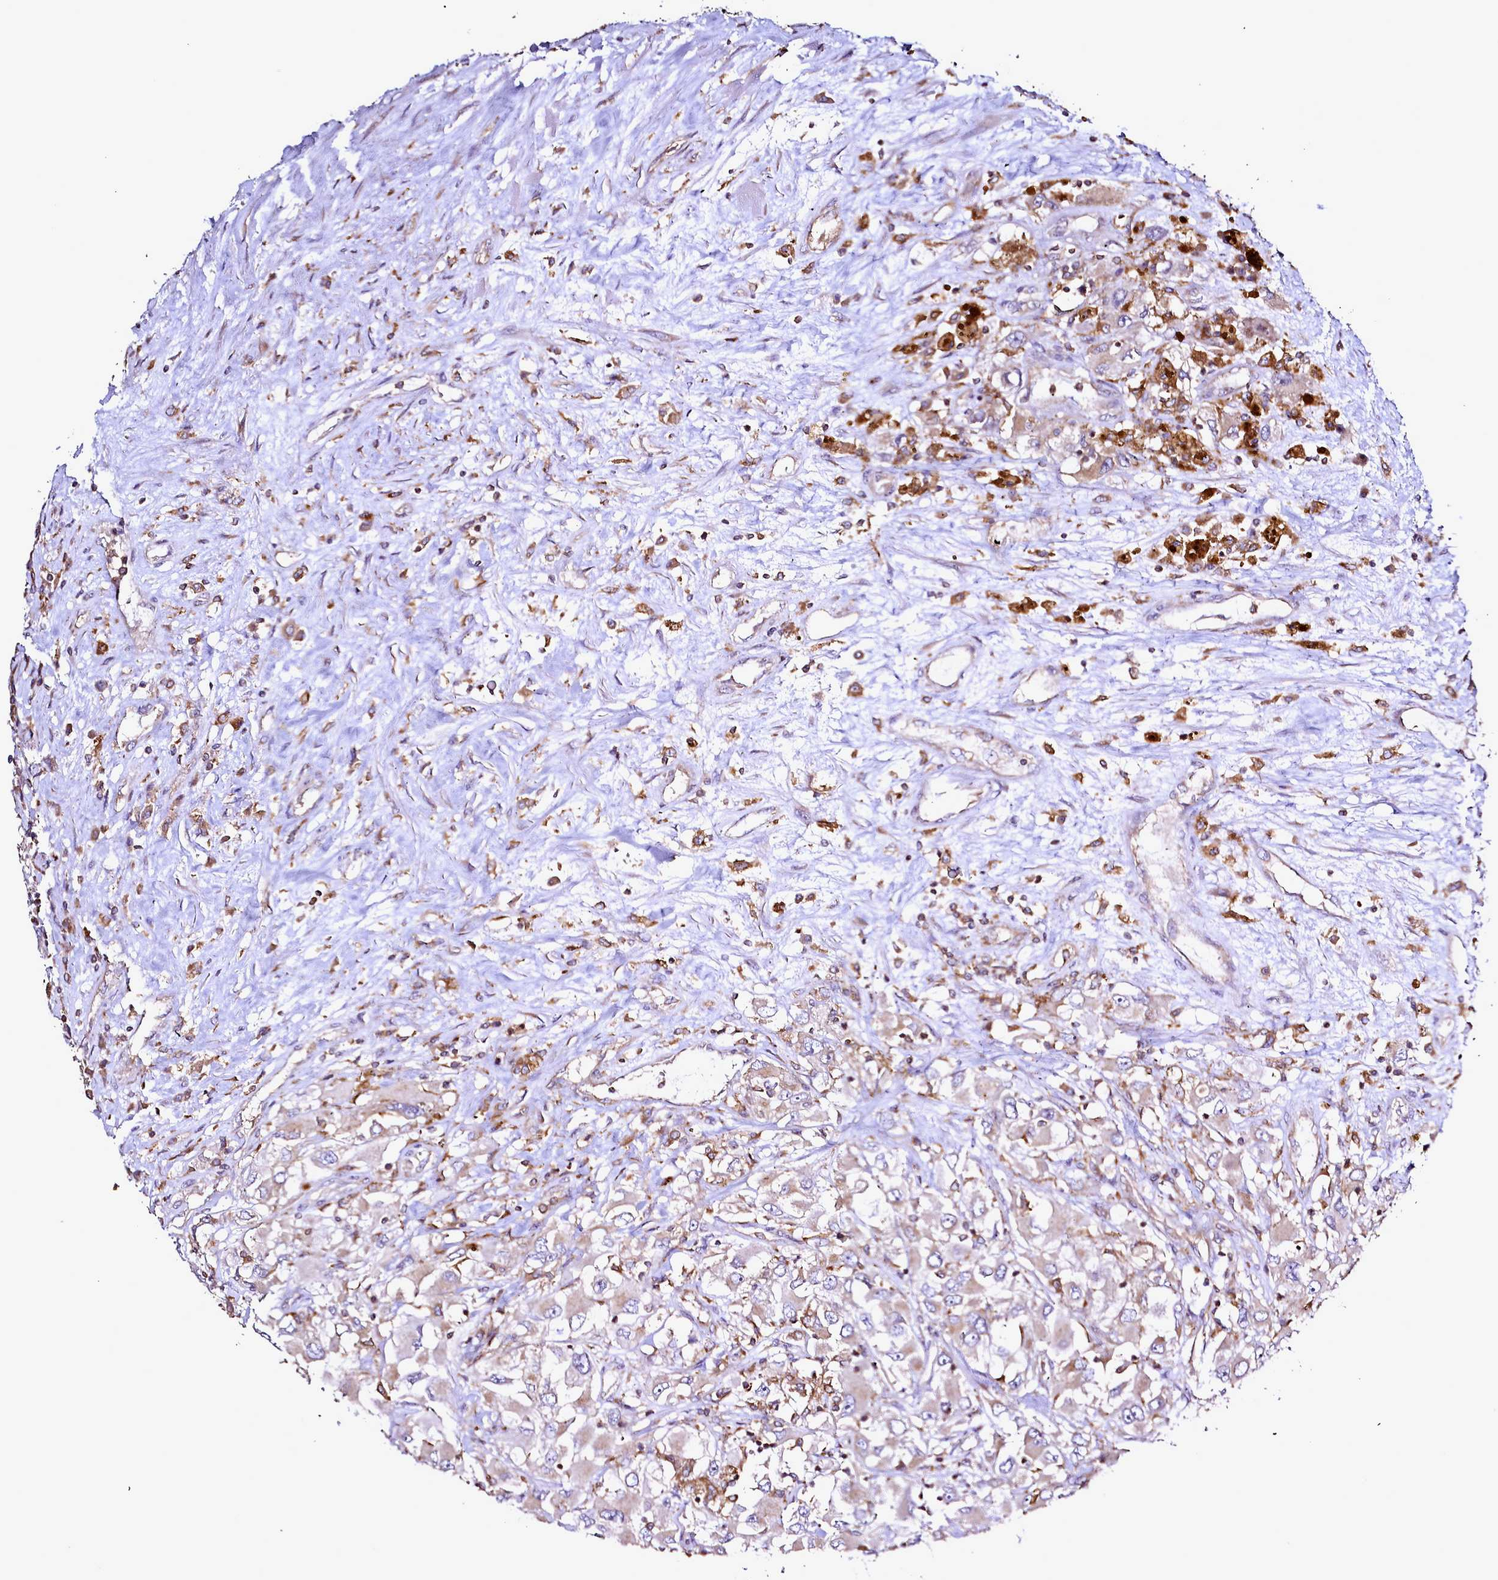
{"staining": {"intensity": "weak", "quantity": "25%-75%", "location": "cytoplasmic/membranous"}, "tissue": "renal cancer", "cell_type": "Tumor cells", "image_type": "cancer", "snomed": [{"axis": "morphology", "description": "Adenocarcinoma, NOS"}, {"axis": "topography", "description": "Kidney"}], "caption": "Tumor cells exhibit low levels of weak cytoplasmic/membranous expression in about 25%-75% of cells in human adenocarcinoma (renal).", "gene": "NCKAP1L", "patient": {"sex": "female", "age": 52}}